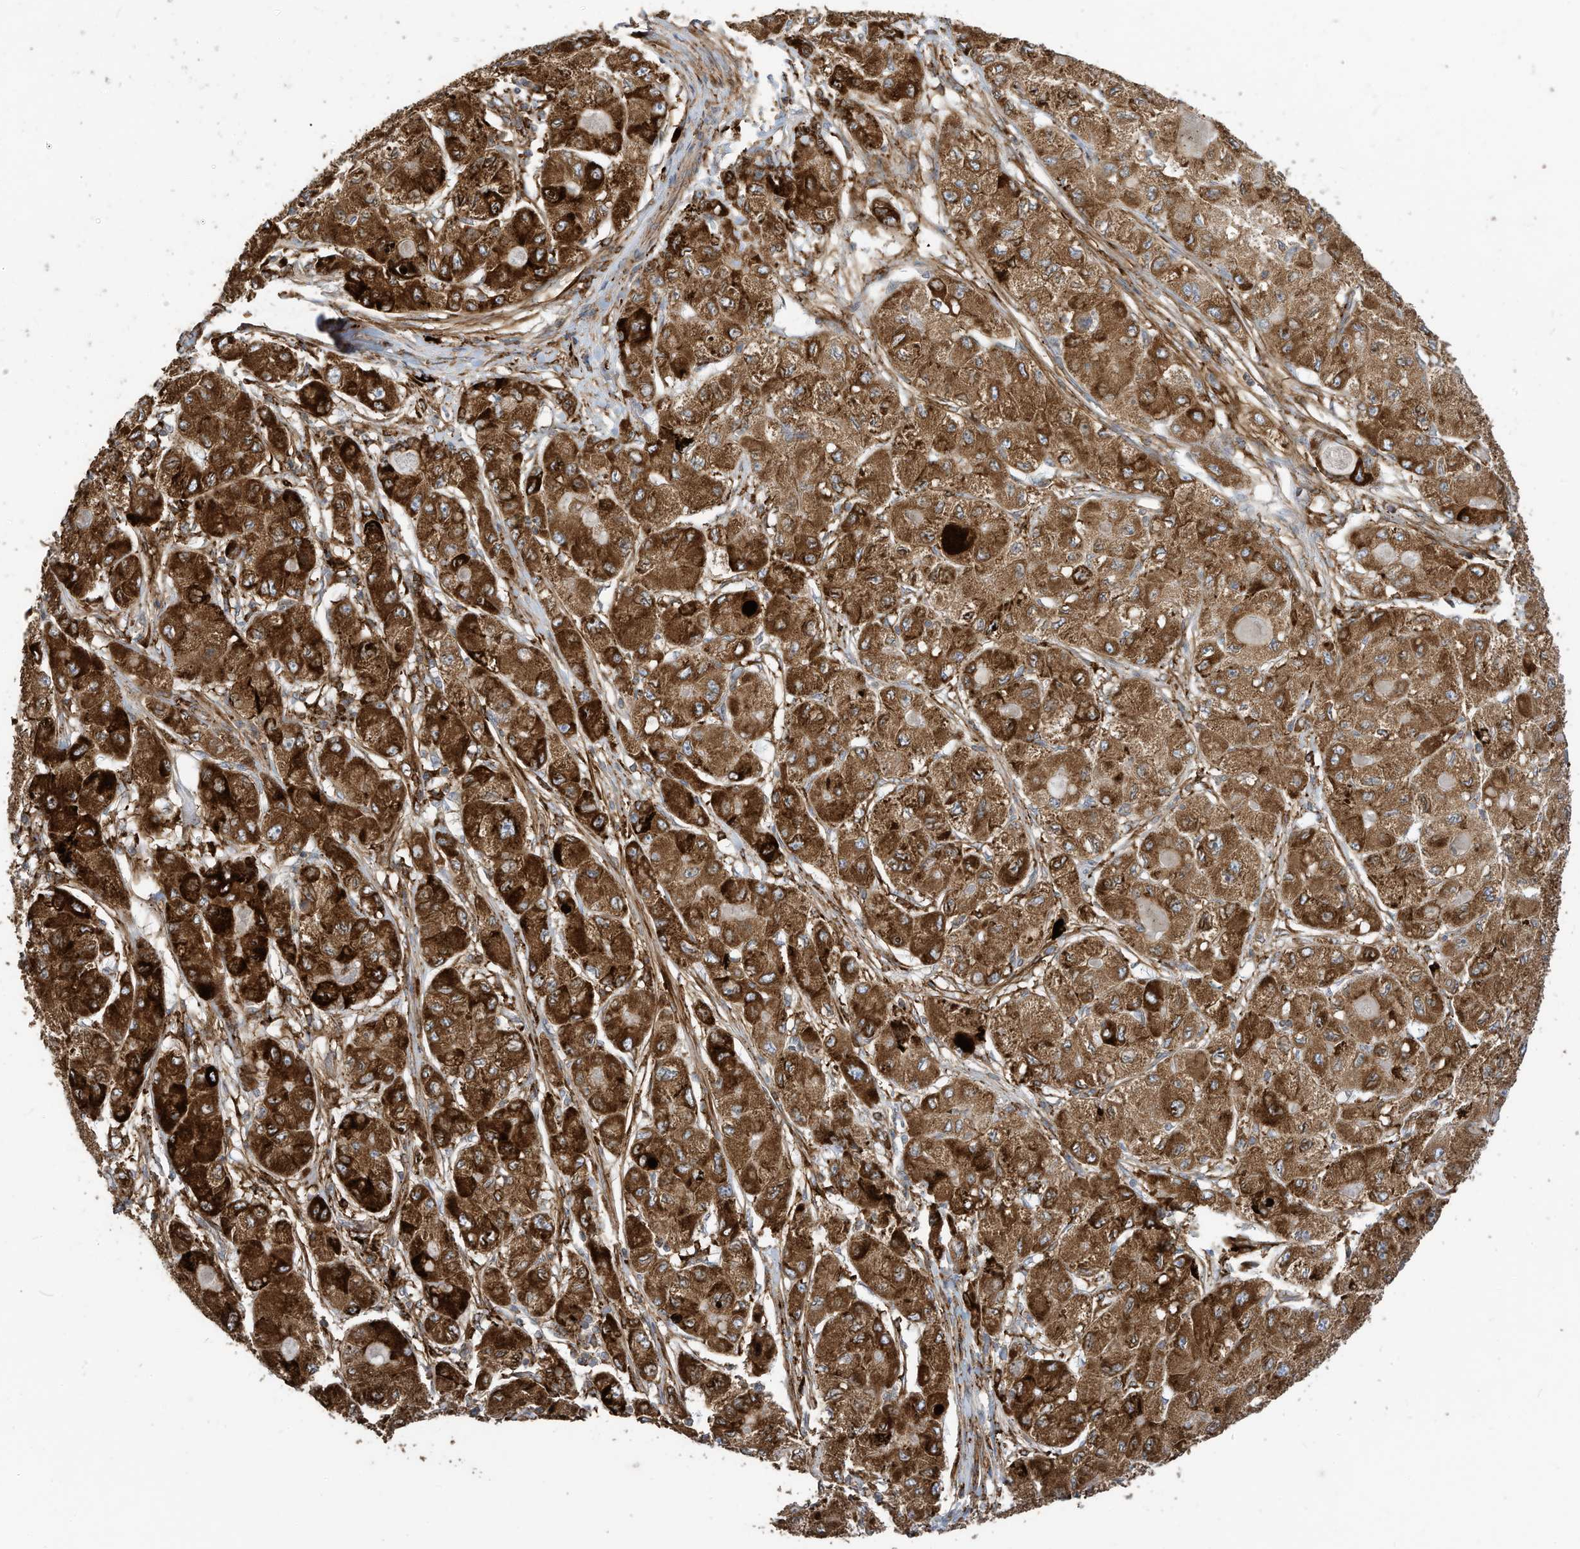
{"staining": {"intensity": "strong", "quantity": ">75%", "location": "cytoplasmic/membranous"}, "tissue": "liver cancer", "cell_type": "Tumor cells", "image_type": "cancer", "snomed": [{"axis": "morphology", "description": "Carcinoma, Hepatocellular, NOS"}, {"axis": "topography", "description": "Liver"}], "caption": "Hepatocellular carcinoma (liver) stained with a protein marker displays strong staining in tumor cells.", "gene": "TRNAU1AP", "patient": {"sex": "male", "age": 80}}